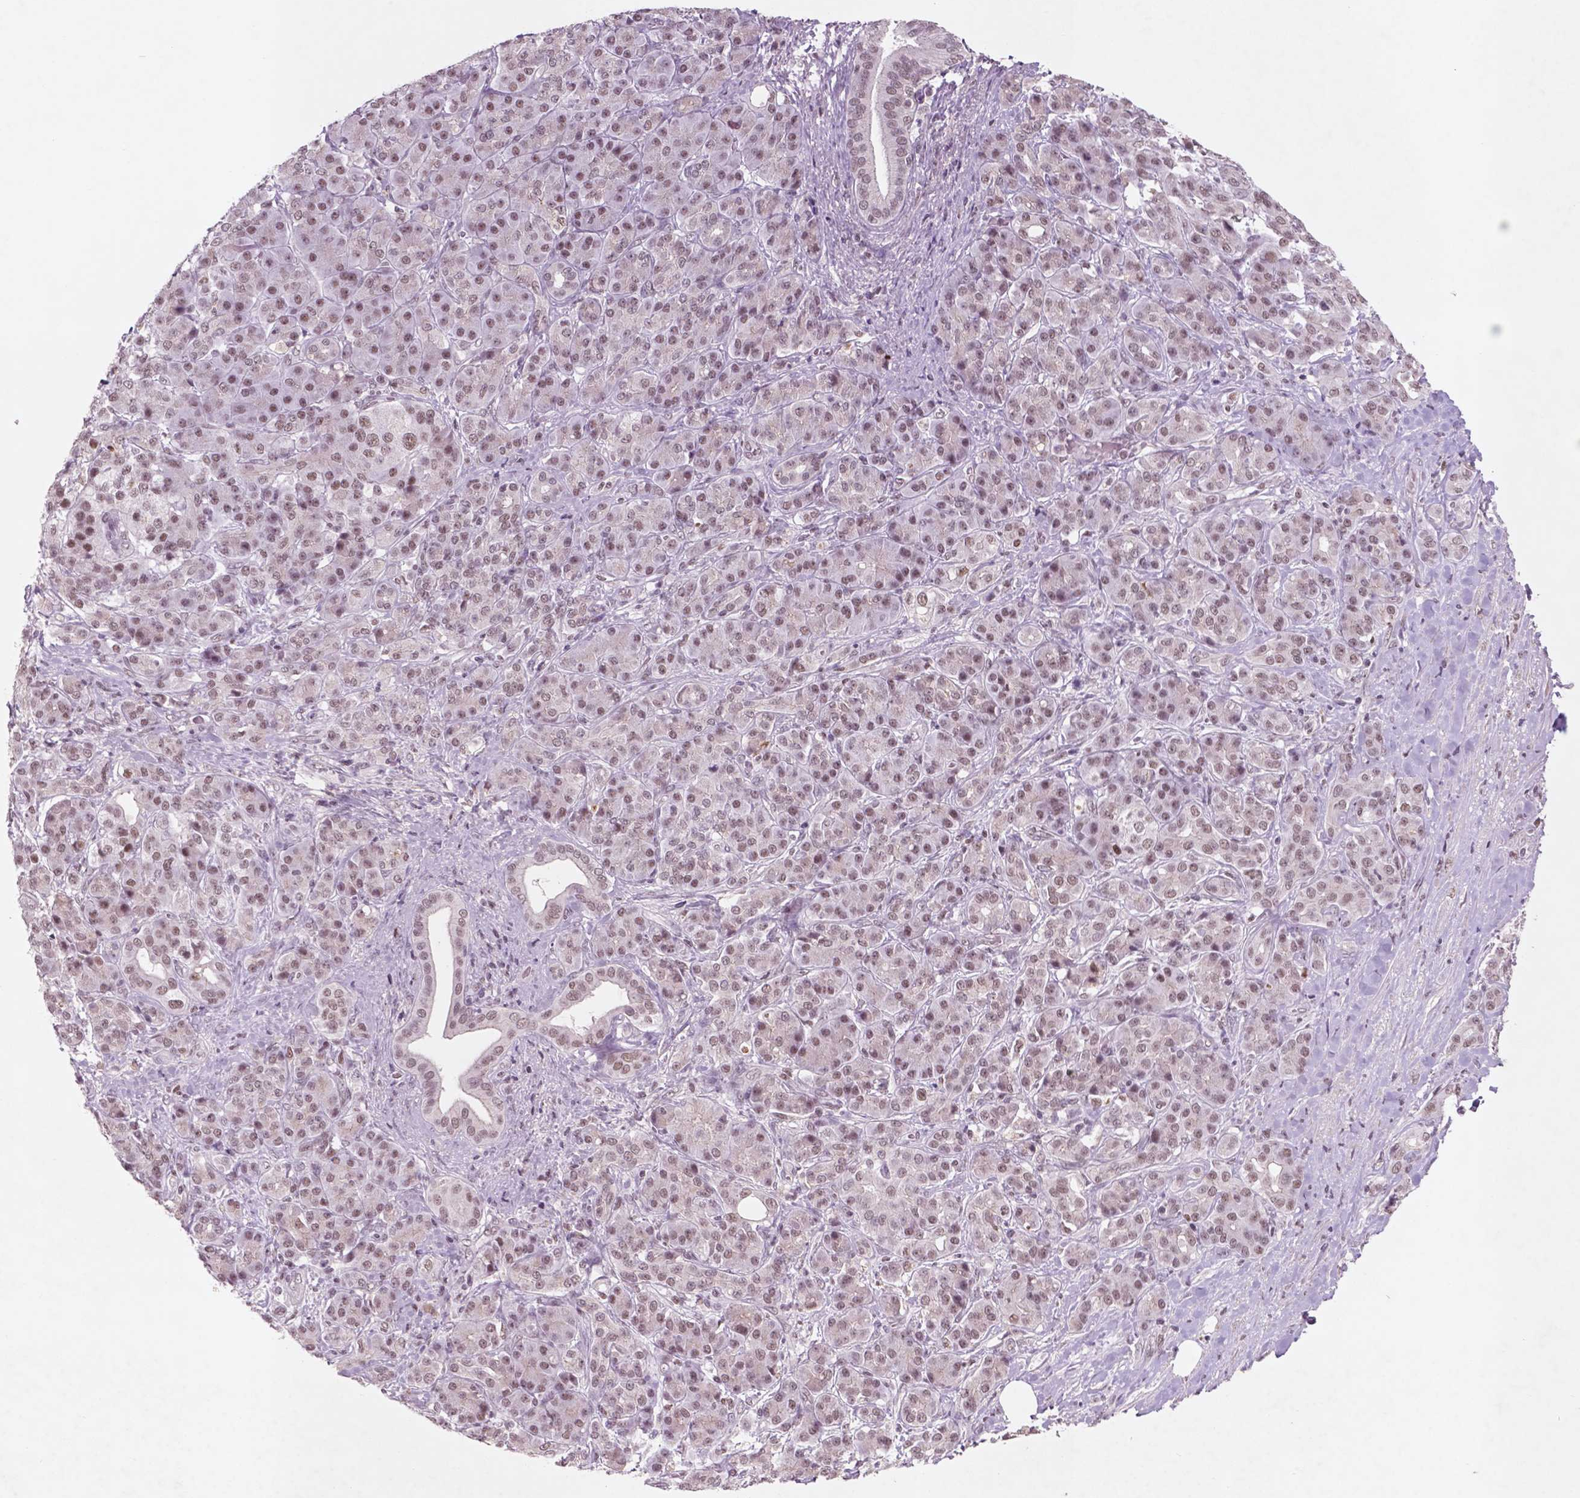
{"staining": {"intensity": "weak", "quantity": ">75%", "location": "nuclear"}, "tissue": "pancreatic cancer", "cell_type": "Tumor cells", "image_type": "cancer", "snomed": [{"axis": "morphology", "description": "Normal tissue, NOS"}, {"axis": "morphology", "description": "Inflammation, NOS"}, {"axis": "morphology", "description": "Adenocarcinoma, NOS"}, {"axis": "topography", "description": "Pancreas"}], "caption": "Immunohistochemical staining of human pancreatic cancer (adenocarcinoma) demonstrates low levels of weak nuclear protein positivity in approximately >75% of tumor cells.", "gene": "CTR9", "patient": {"sex": "male", "age": 57}}